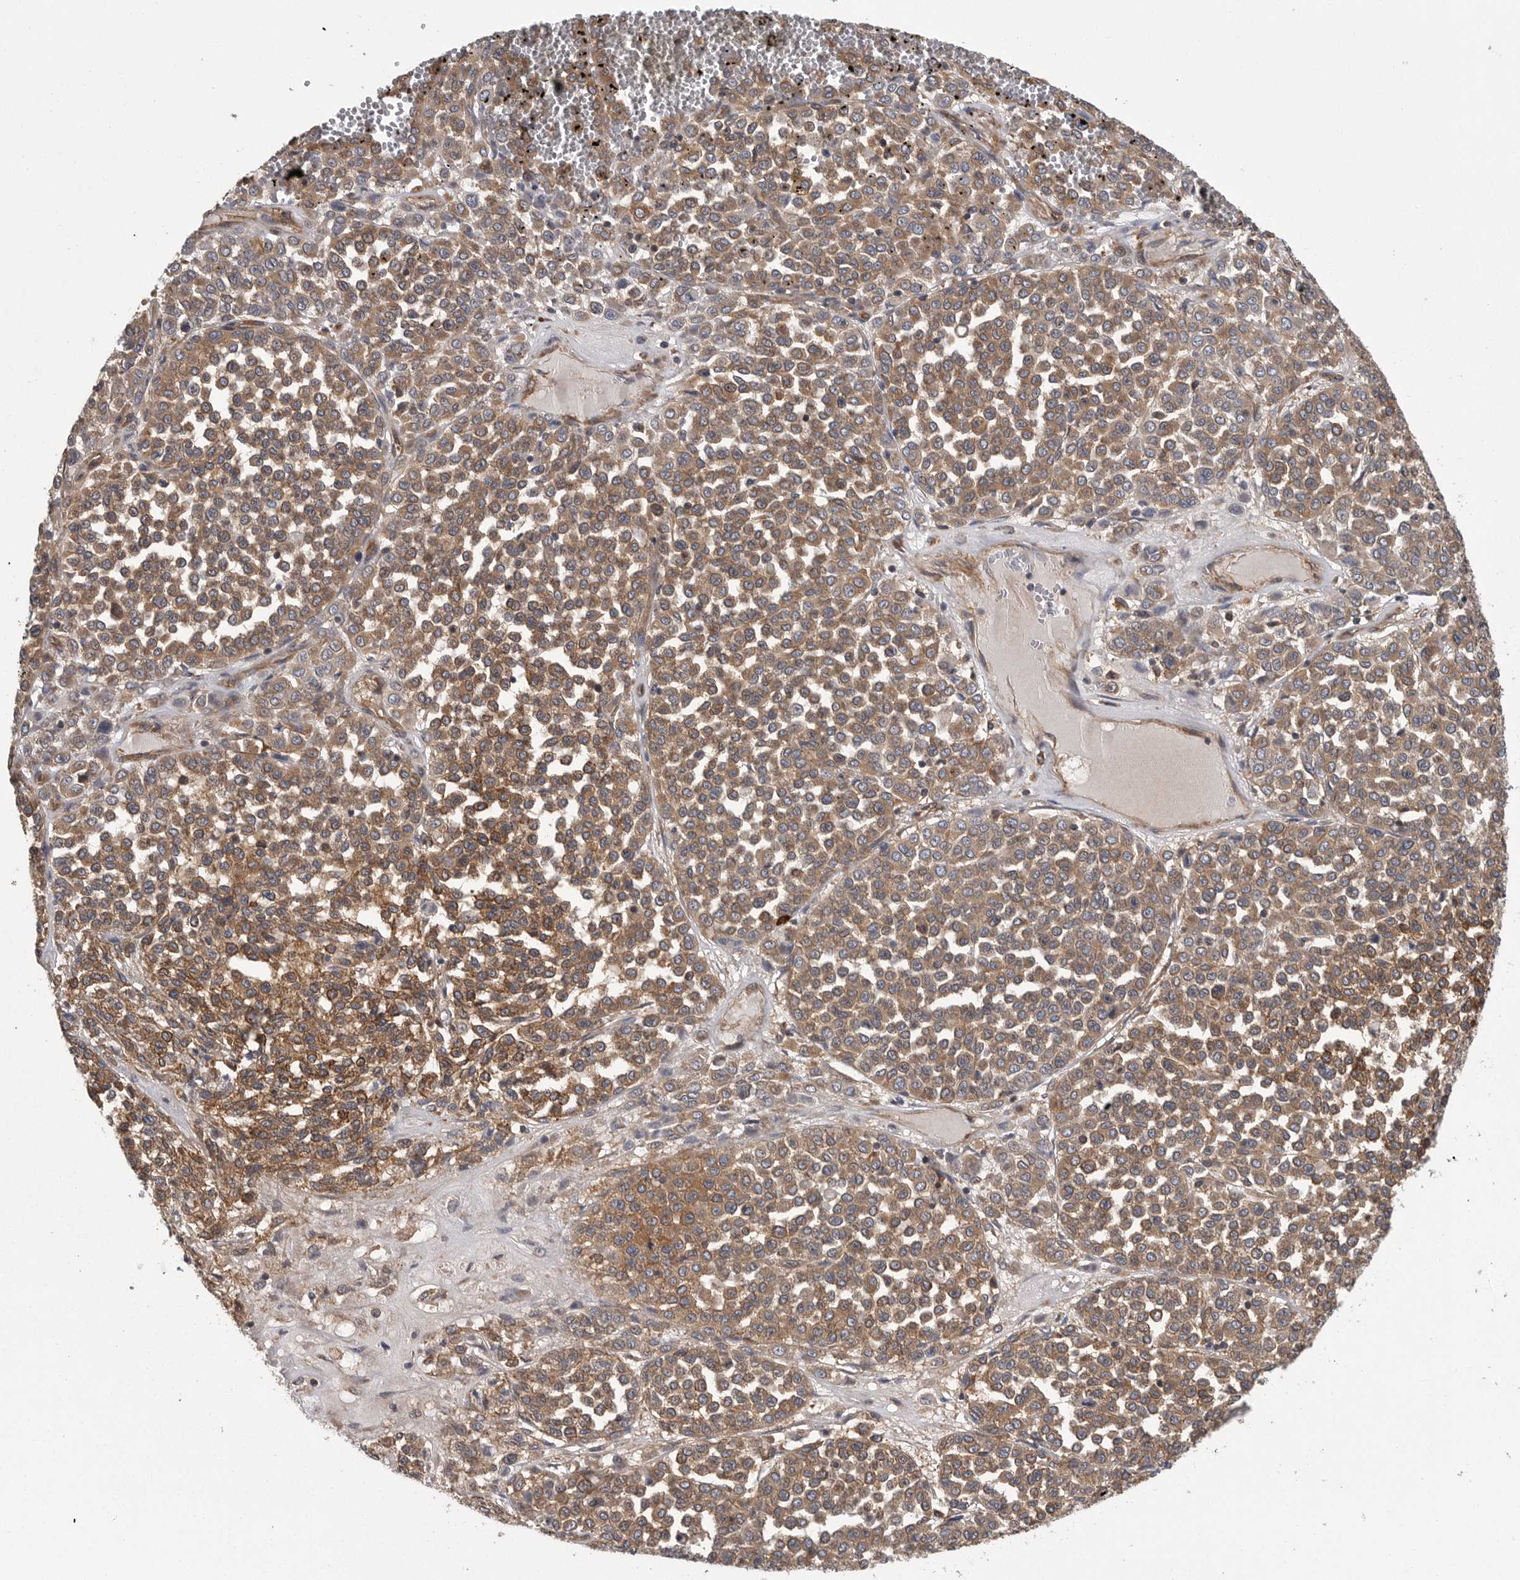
{"staining": {"intensity": "moderate", "quantity": ">75%", "location": "cytoplasmic/membranous"}, "tissue": "melanoma", "cell_type": "Tumor cells", "image_type": "cancer", "snomed": [{"axis": "morphology", "description": "Malignant melanoma, Metastatic site"}, {"axis": "topography", "description": "Pancreas"}], "caption": "Tumor cells exhibit medium levels of moderate cytoplasmic/membranous positivity in about >75% of cells in human melanoma.", "gene": "OXR1", "patient": {"sex": "female", "age": 30}}